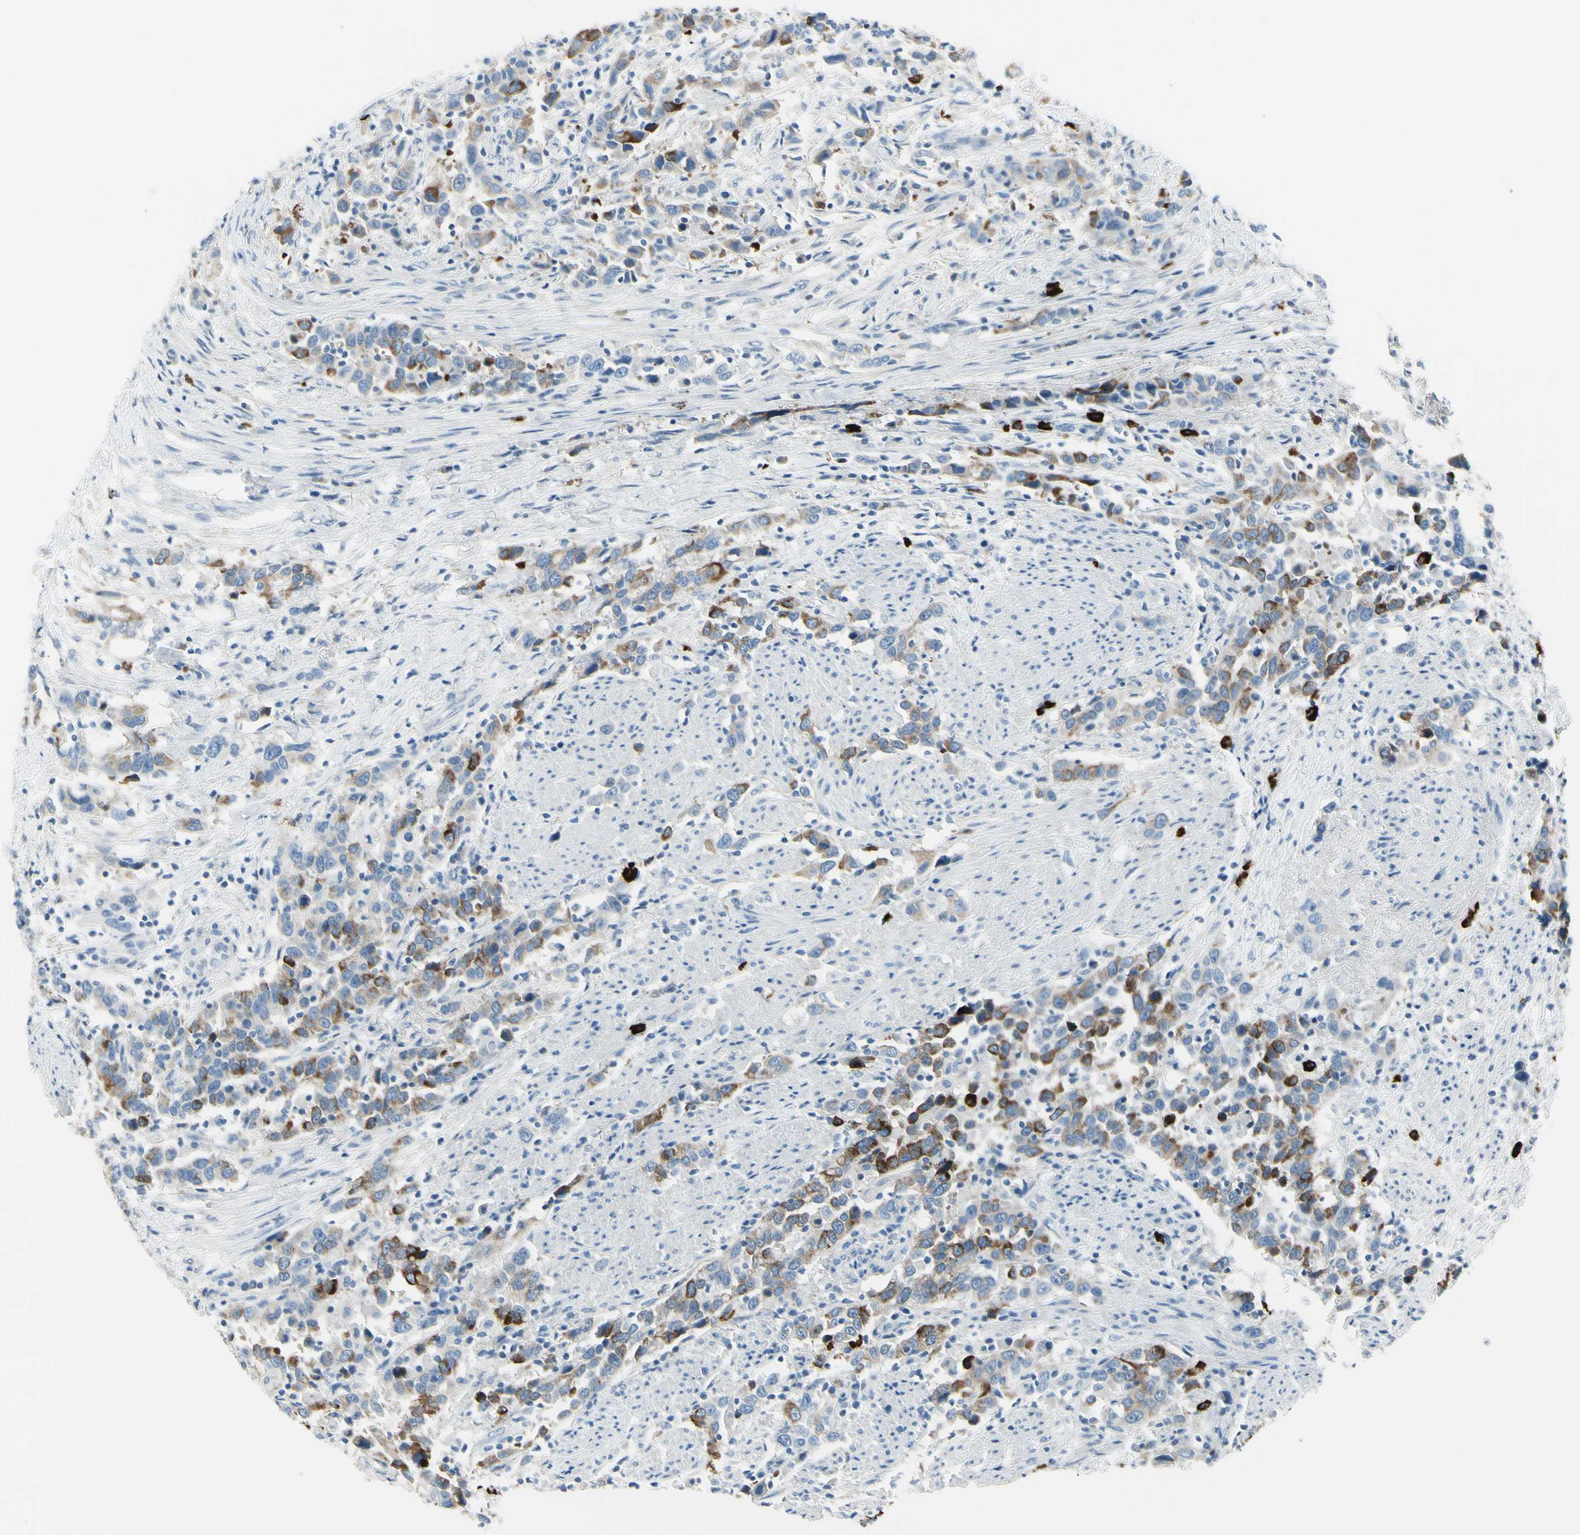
{"staining": {"intensity": "strong", "quantity": "25%-75%", "location": "cytoplasmic/membranous"}, "tissue": "urothelial cancer", "cell_type": "Tumor cells", "image_type": "cancer", "snomed": [{"axis": "morphology", "description": "Urothelial carcinoma, High grade"}, {"axis": "topography", "description": "Urinary bladder"}], "caption": "Protein staining exhibits strong cytoplasmic/membranous positivity in about 25%-75% of tumor cells in urothelial cancer.", "gene": "DLG4", "patient": {"sex": "male", "age": 61}}